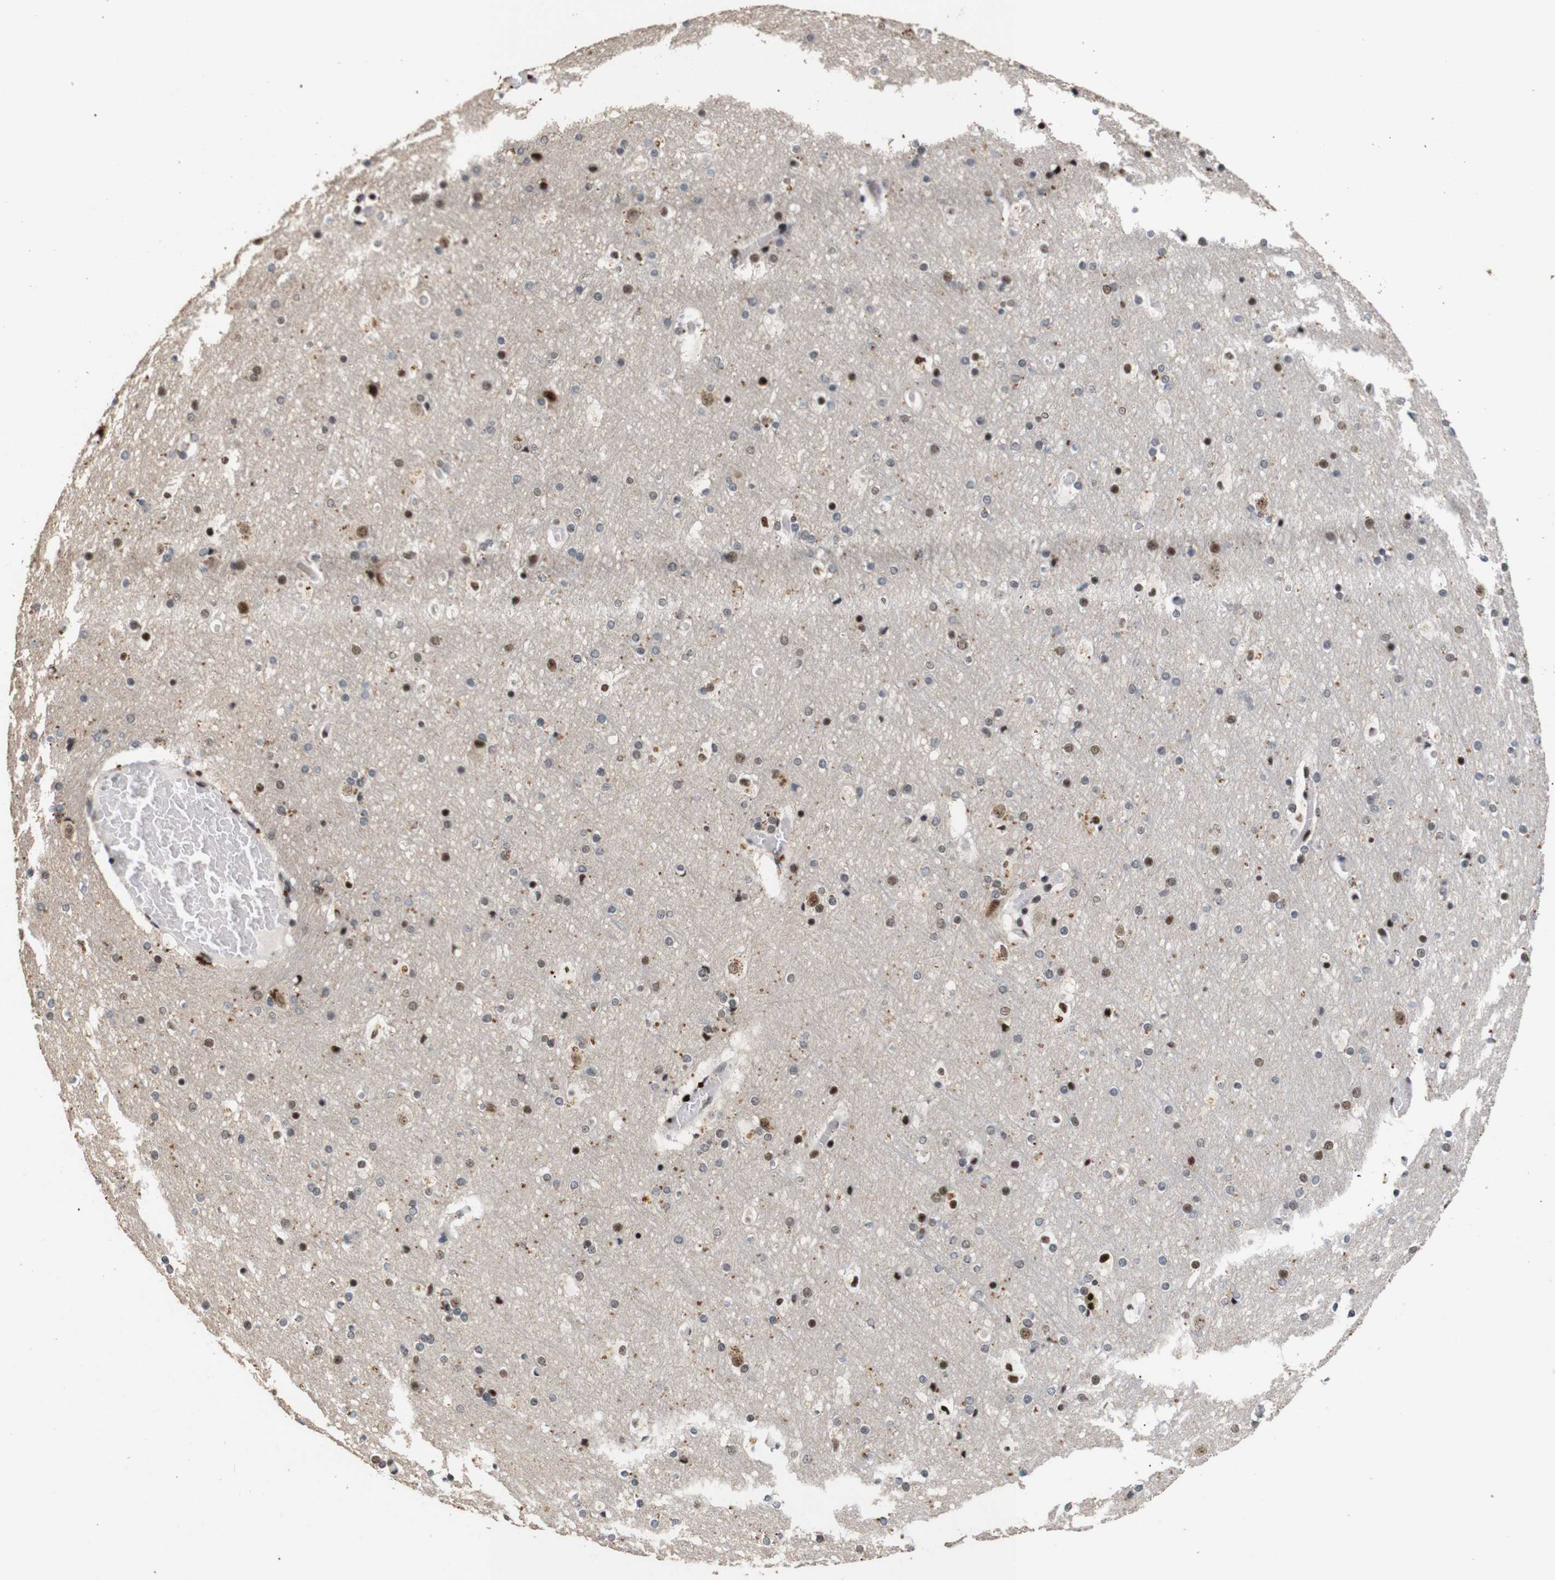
{"staining": {"intensity": "weak", "quantity": "<25%", "location": "nuclear"}, "tissue": "cerebral cortex", "cell_type": "Endothelial cells", "image_type": "normal", "snomed": [{"axis": "morphology", "description": "Normal tissue, NOS"}, {"axis": "topography", "description": "Cerebral cortex"}], "caption": "The IHC photomicrograph has no significant positivity in endothelial cells of cerebral cortex. Brightfield microscopy of immunohistochemistry stained with DAB (3,3'-diaminobenzidine) (brown) and hematoxylin (blue), captured at high magnification.", "gene": "PYM1", "patient": {"sex": "male", "age": 57}}